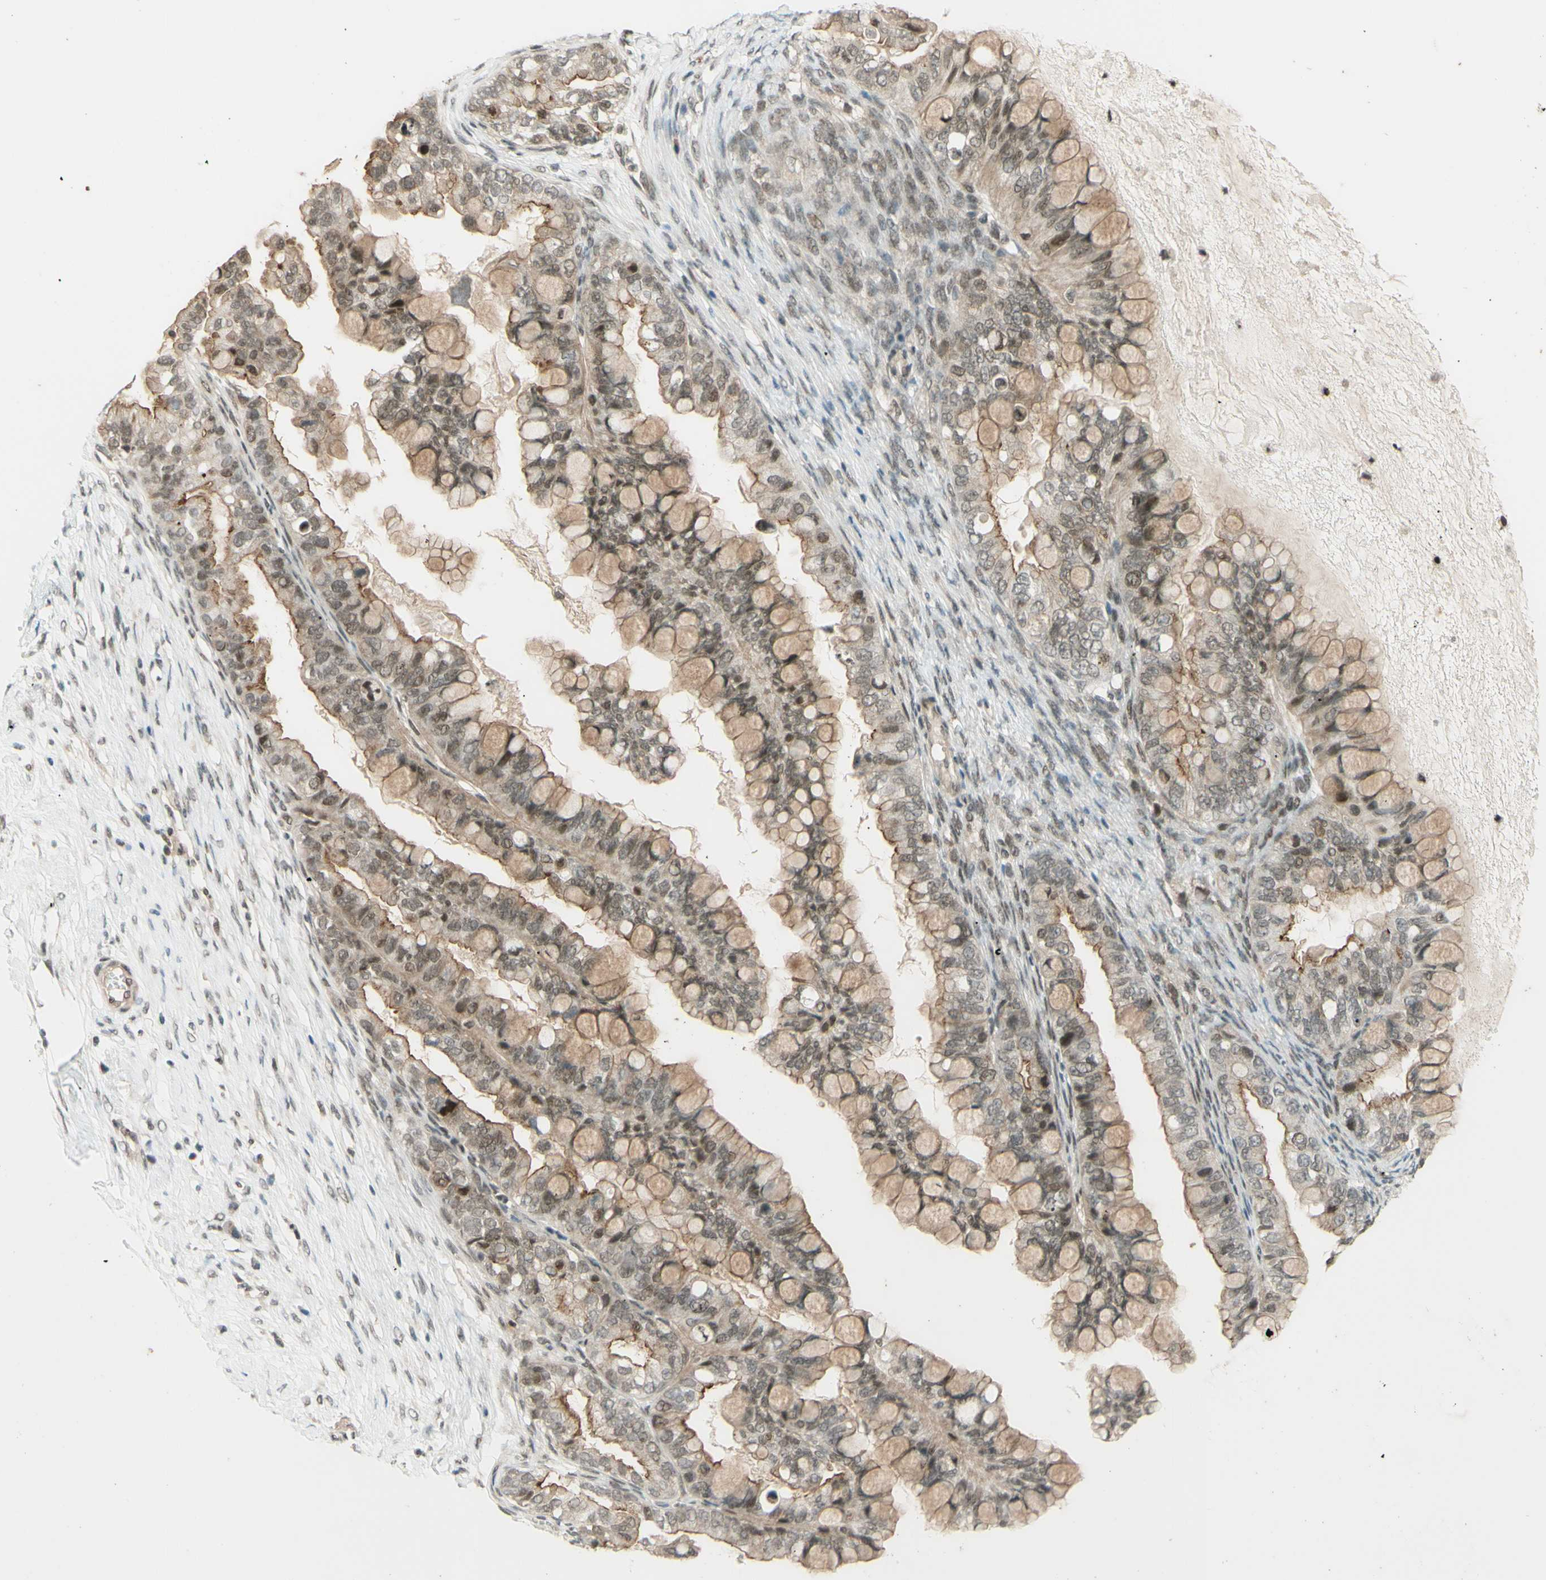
{"staining": {"intensity": "weak", "quantity": ">75%", "location": "cytoplasmic/membranous,nuclear"}, "tissue": "ovarian cancer", "cell_type": "Tumor cells", "image_type": "cancer", "snomed": [{"axis": "morphology", "description": "Cystadenocarcinoma, mucinous, NOS"}, {"axis": "topography", "description": "Ovary"}], "caption": "Weak cytoplasmic/membranous and nuclear protein expression is present in about >75% of tumor cells in ovarian cancer. The protein is stained brown, and the nuclei are stained in blue (DAB (3,3'-diaminobenzidine) IHC with brightfield microscopy, high magnification).", "gene": "SMARCB1", "patient": {"sex": "female", "age": 80}}